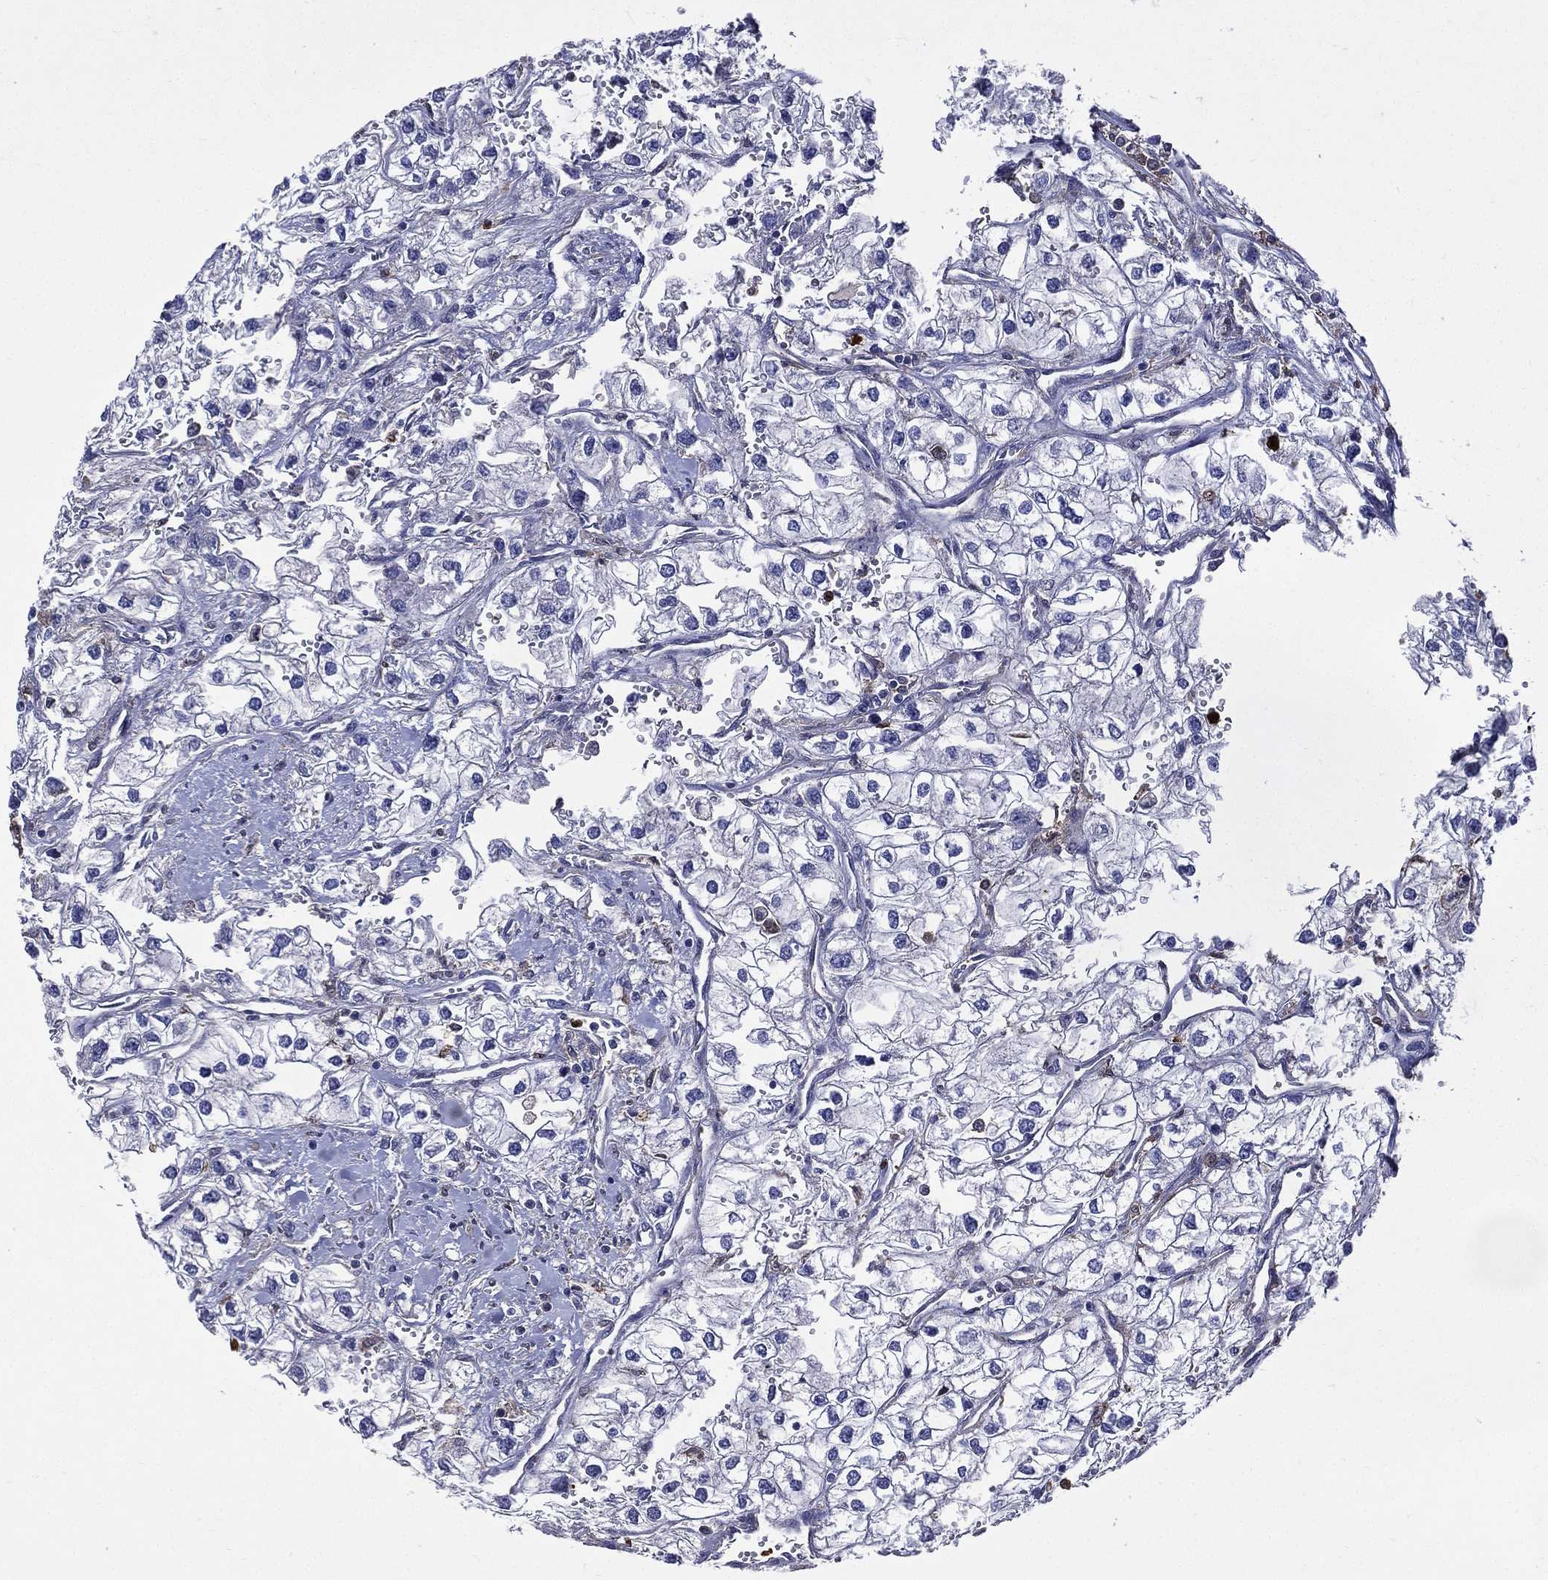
{"staining": {"intensity": "negative", "quantity": "none", "location": "none"}, "tissue": "renal cancer", "cell_type": "Tumor cells", "image_type": "cancer", "snomed": [{"axis": "morphology", "description": "Adenocarcinoma, NOS"}, {"axis": "topography", "description": "Kidney"}], "caption": "The immunohistochemistry (IHC) histopathology image has no significant expression in tumor cells of renal cancer (adenocarcinoma) tissue.", "gene": "GPR171", "patient": {"sex": "male", "age": 59}}